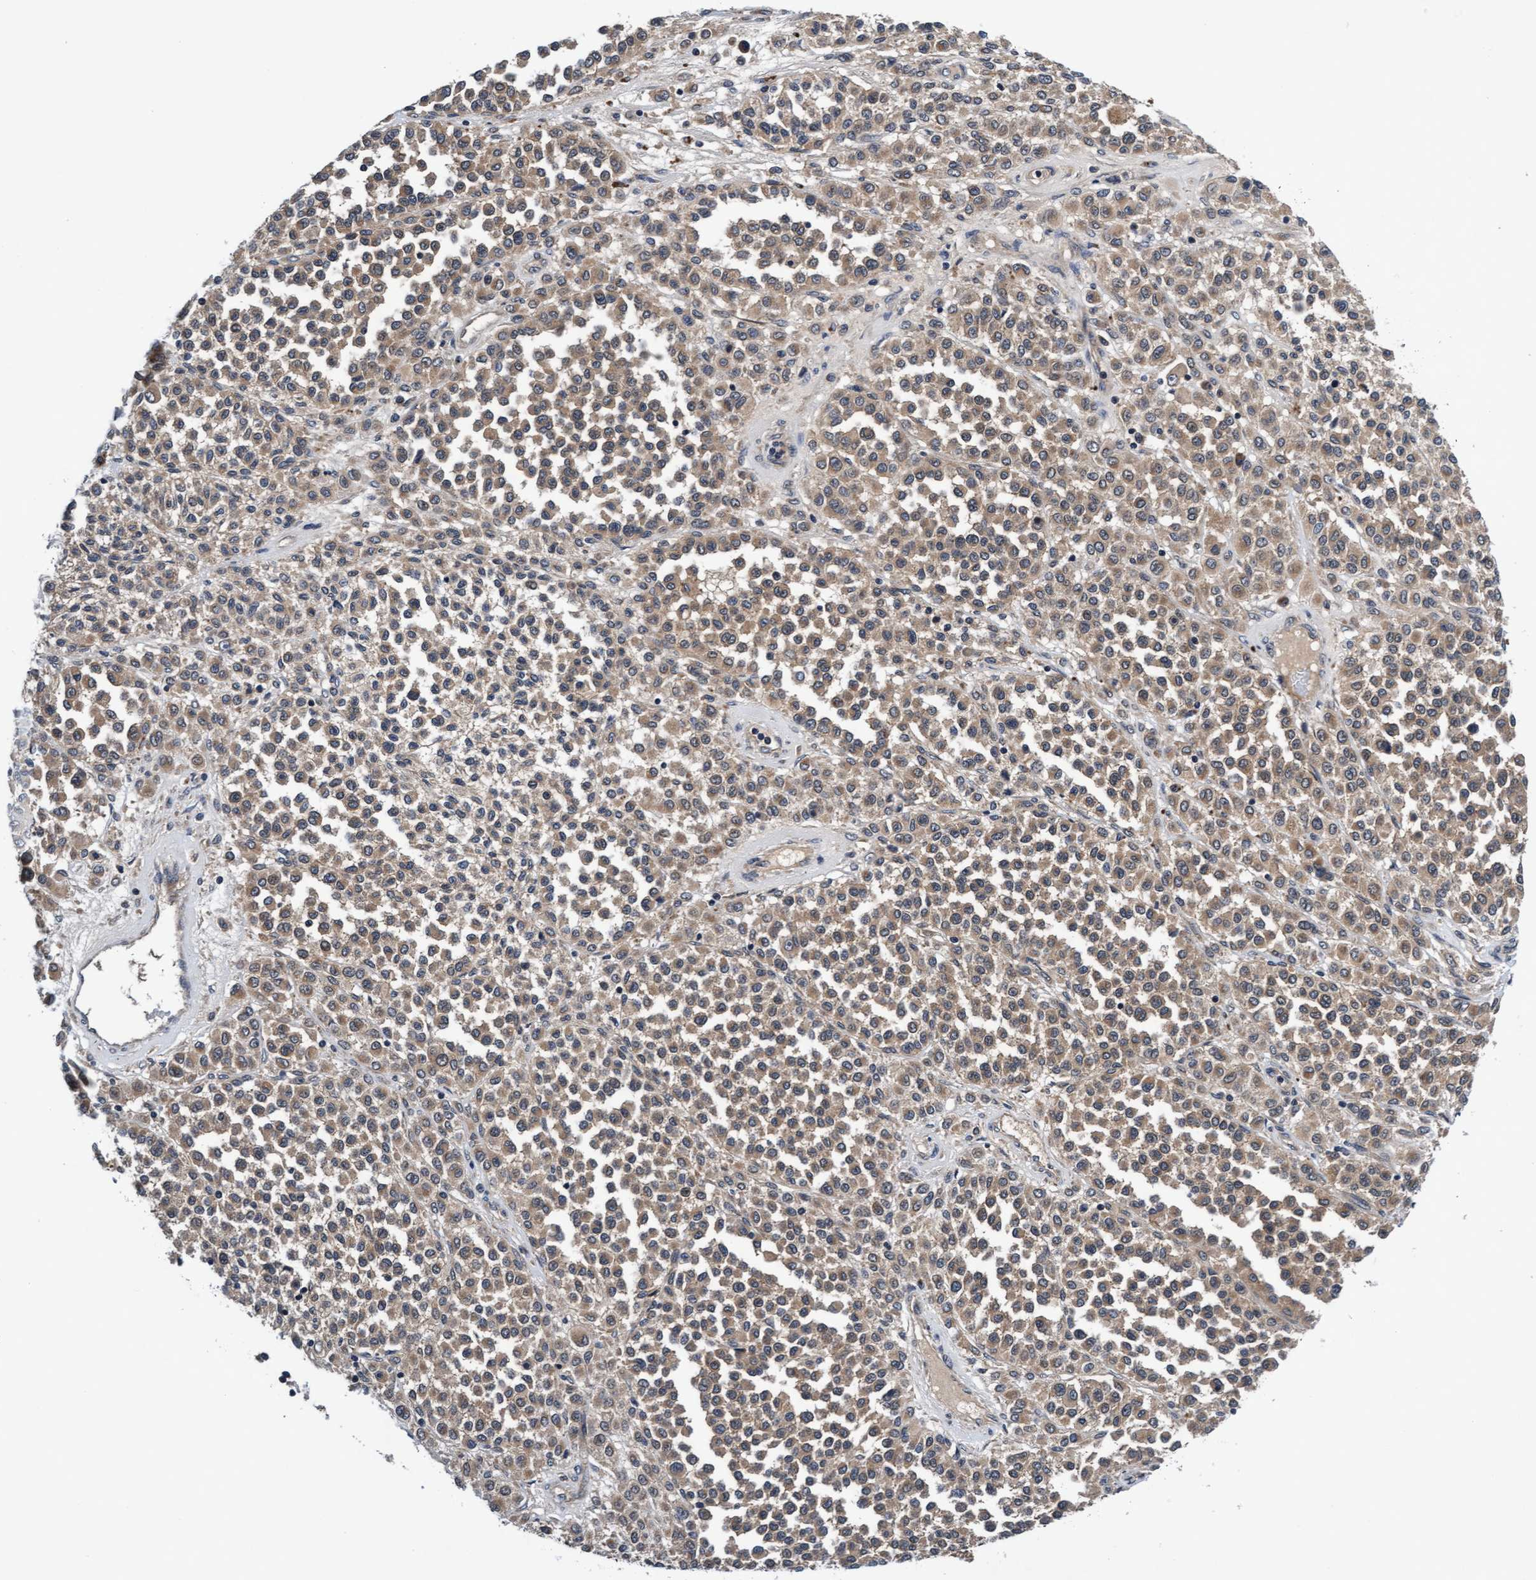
{"staining": {"intensity": "weak", "quantity": ">75%", "location": "cytoplasmic/membranous"}, "tissue": "melanoma", "cell_type": "Tumor cells", "image_type": "cancer", "snomed": [{"axis": "morphology", "description": "Malignant melanoma, Metastatic site"}, {"axis": "topography", "description": "Pancreas"}], "caption": "Immunohistochemistry (IHC) (DAB (3,3'-diaminobenzidine)) staining of malignant melanoma (metastatic site) displays weak cytoplasmic/membranous protein positivity in approximately >75% of tumor cells.", "gene": "EFCAB13", "patient": {"sex": "female", "age": 30}}